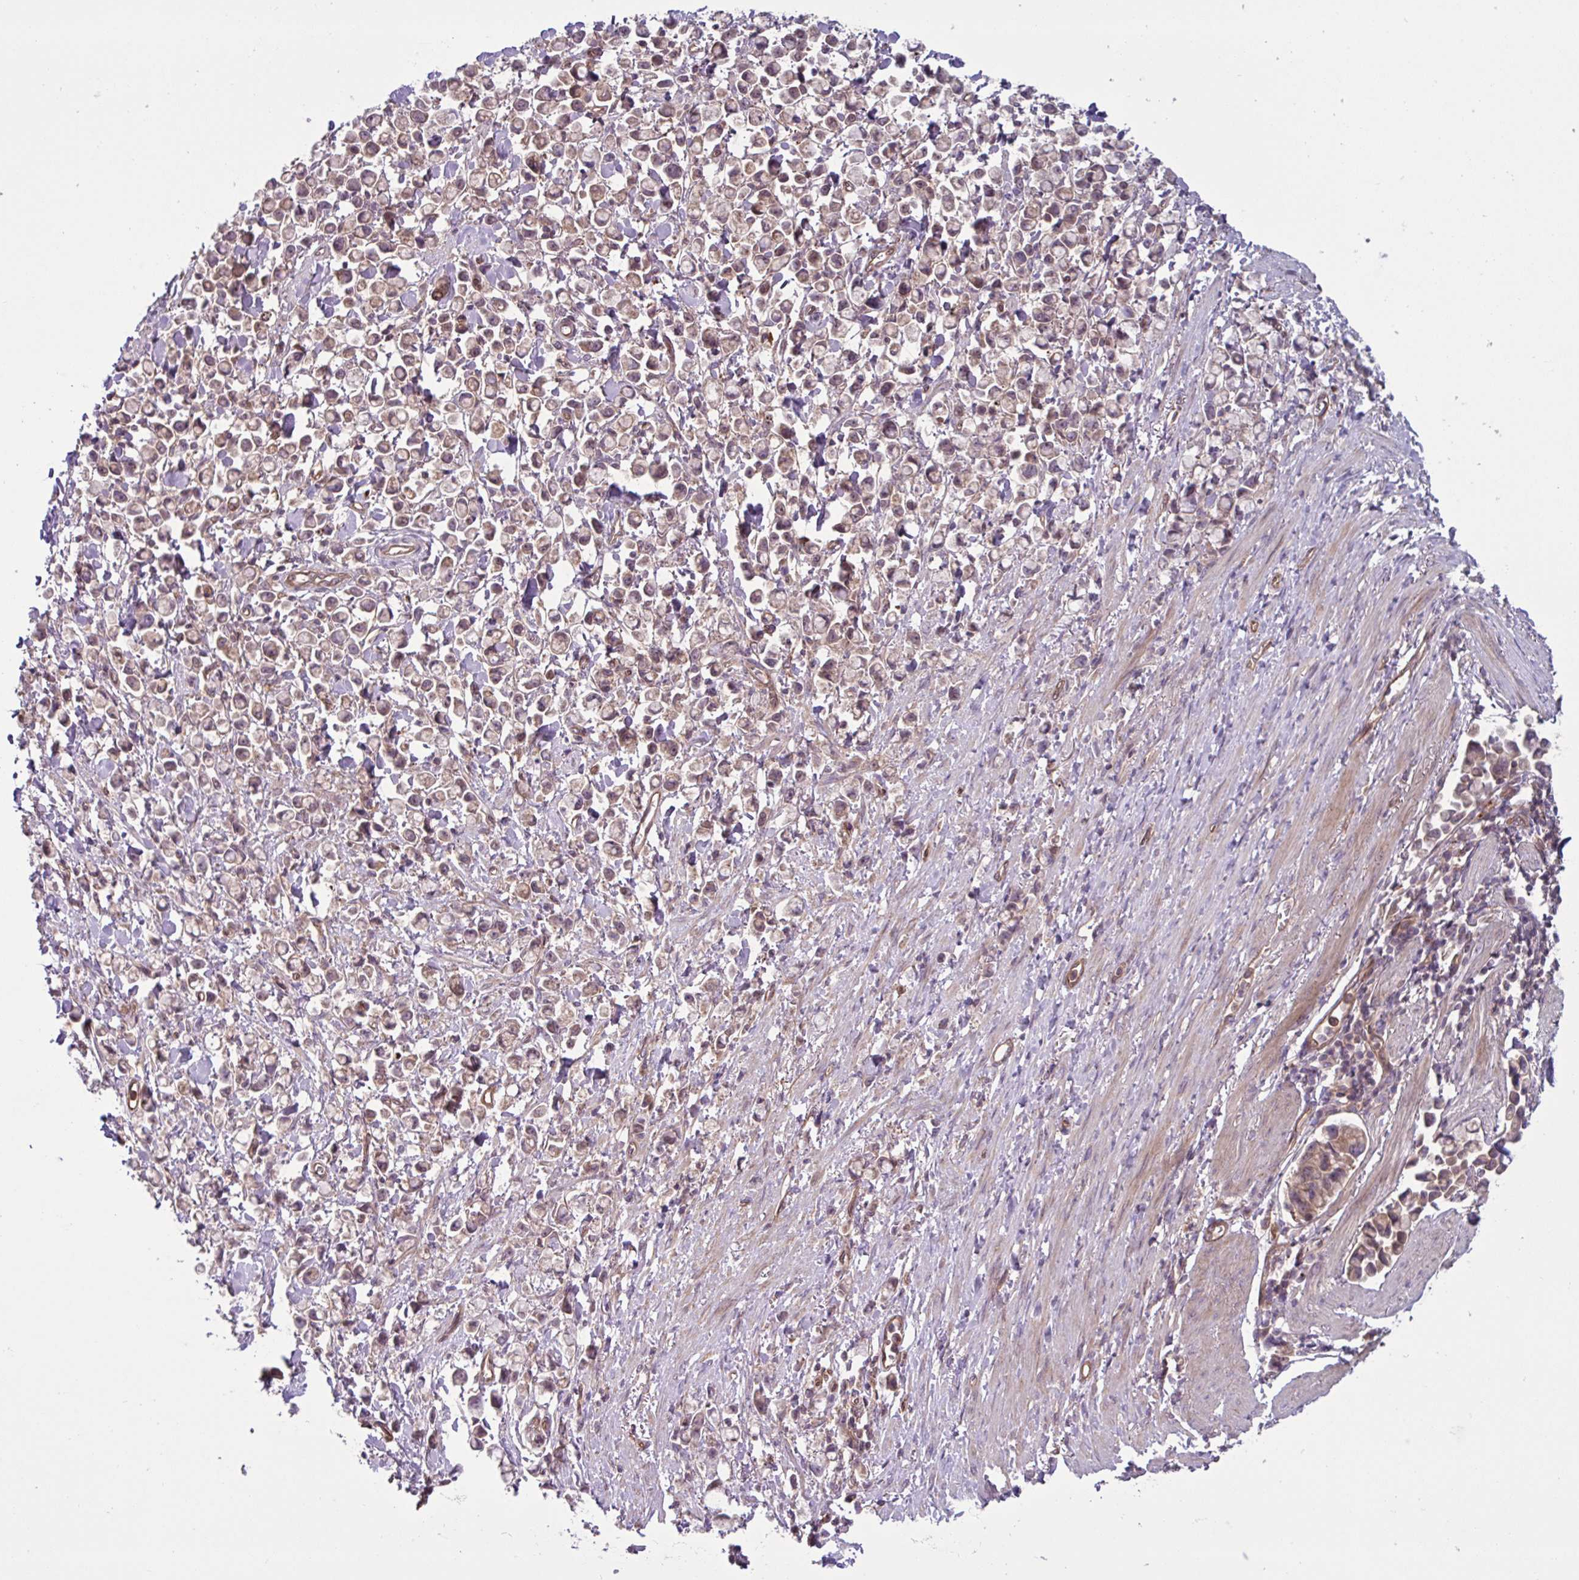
{"staining": {"intensity": "moderate", "quantity": ">75%", "location": "cytoplasmic/membranous,nuclear"}, "tissue": "stomach cancer", "cell_type": "Tumor cells", "image_type": "cancer", "snomed": [{"axis": "morphology", "description": "Adenocarcinoma, NOS"}, {"axis": "topography", "description": "Stomach"}], "caption": "A brown stain labels moderate cytoplasmic/membranous and nuclear positivity of a protein in human adenocarcinoma (stomach) tumor cells. (DAB (3,3'-diaminobenzidine) IHC, brown staining for protein, blue staining for nuclei).", "gene": "GLTP", "patient": {"sex": "female", "age": 81}}